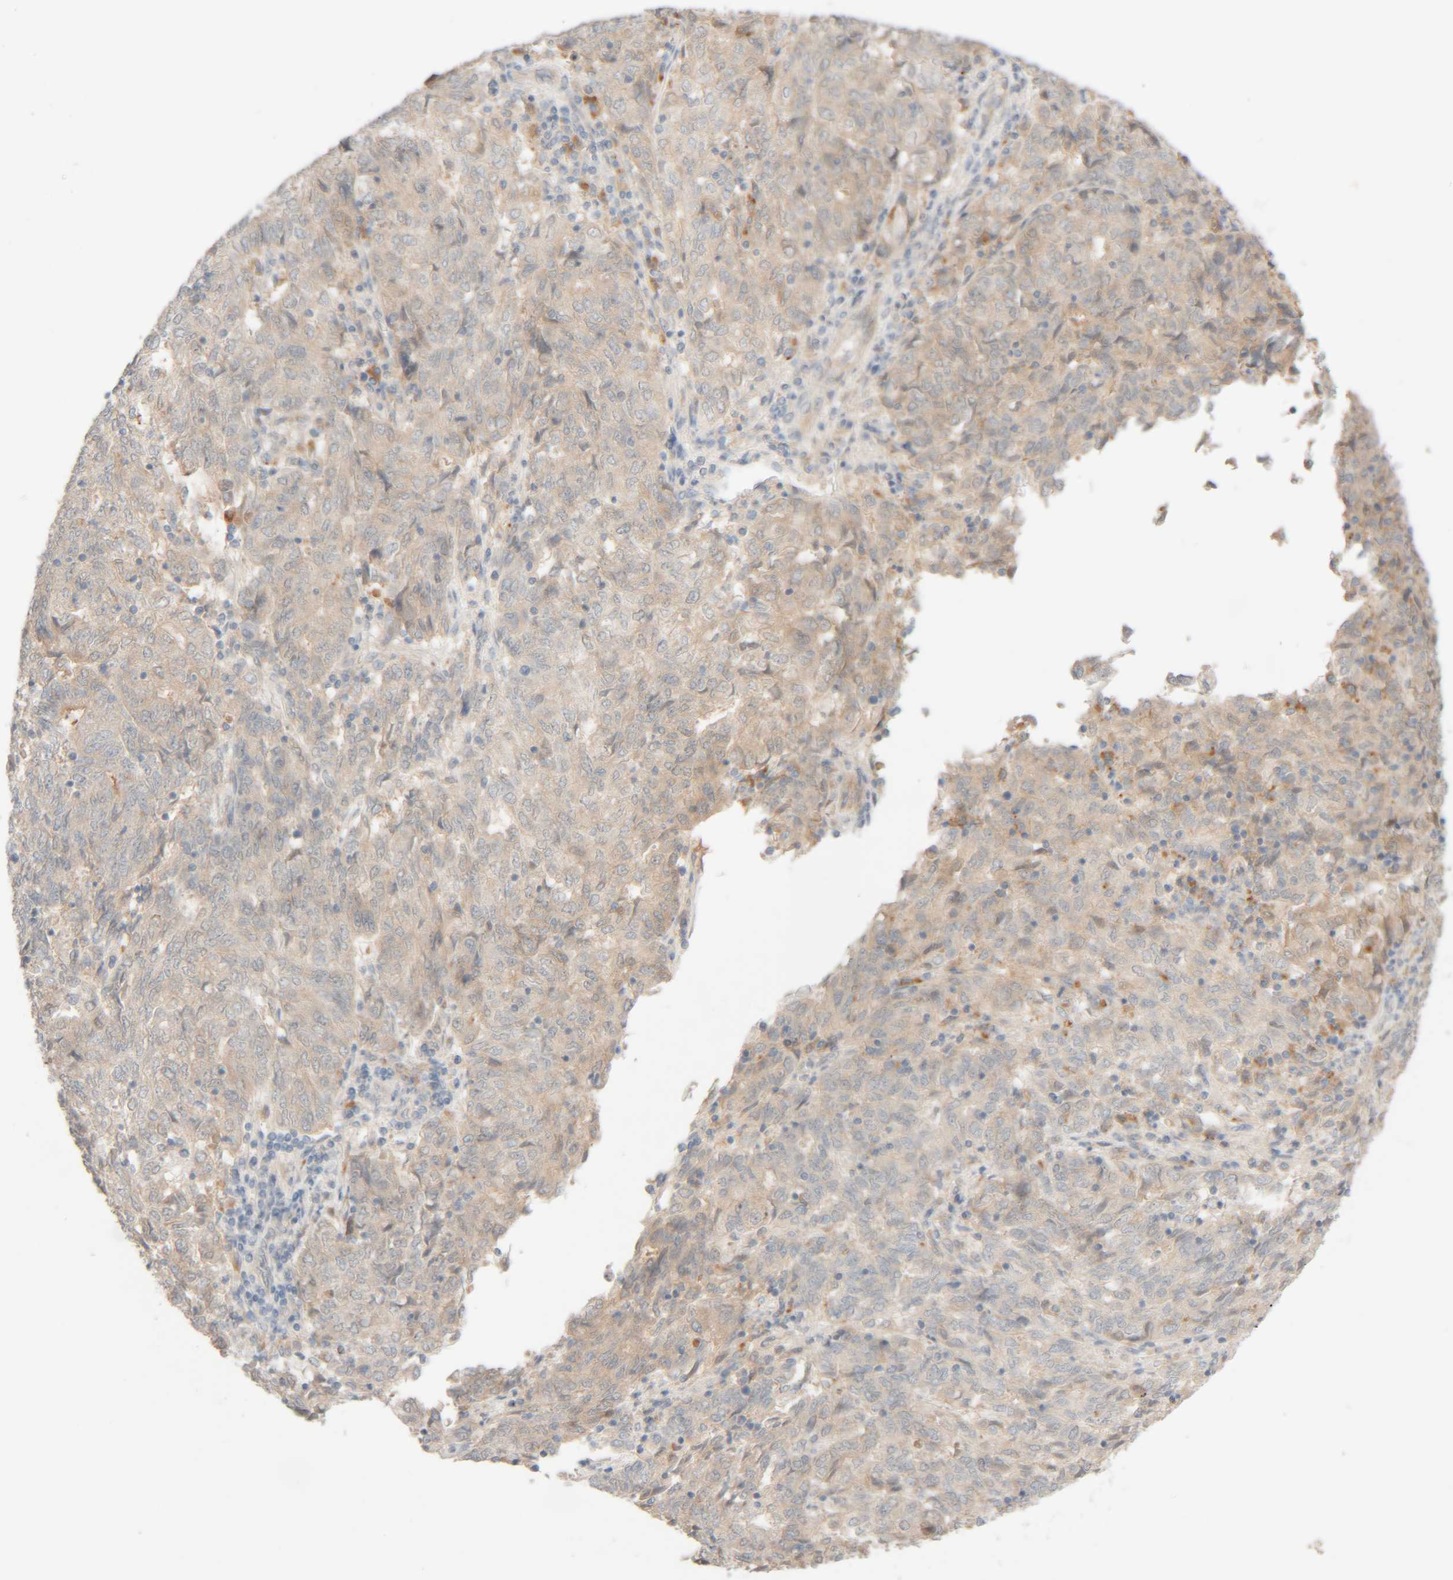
{"staining": {"intensity": "weak", "quantity": "<25%", "location": "cytoplasmic/membranous"}, "tissue": "endometrial cancer", "cell_type": "Tumor cells", "image_type": "cancer", "snomed": [{"axis": "morphology", "description": "Adenocarcinoma, NOS"}, {"axis": "topography", "description": "Endometrium"}], "caption": "Tumor cells show no significant staining in endometrial cancer (adenocarcinoma).", "gene": "CHKA", "patient": {"sex": "female", "age": 80}}